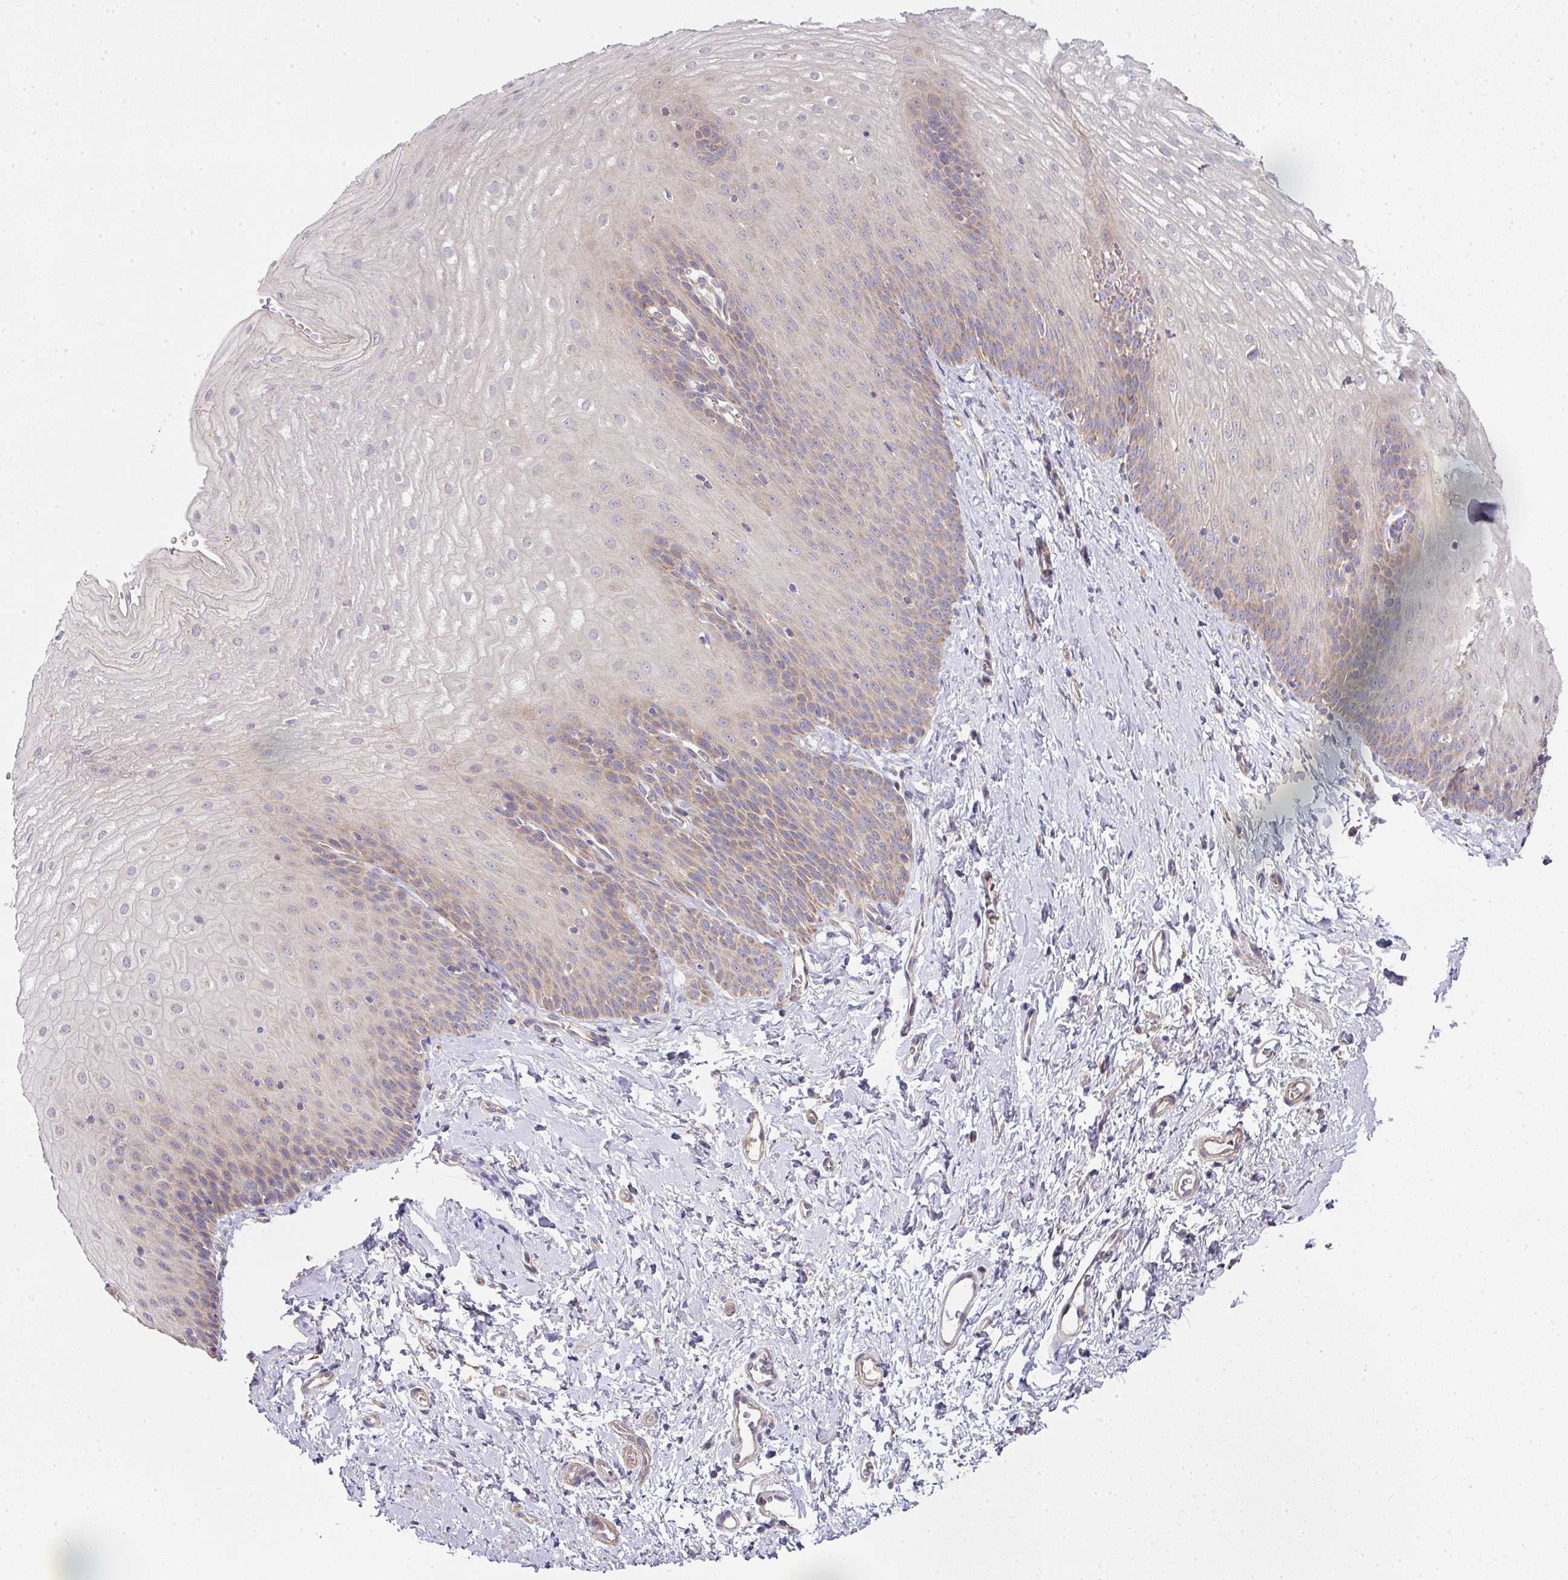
{"staining": {"intensity": "moderate", "quantity": "25%-75%", "location": "cytoplasmic/membranous"}, "tissue": "esophagus", "cell_type": "Squamous epithelial cells", "image_type": "normal", "snomed": [{"axis": "morphology", "description": "Normal tissue, NOS"}, {"axis": "topography", "description": "Esophagus"}], "caption": "IHC (DAB) staining of benign esophagus displays moderate cytoplasmic/membranous protein expression in about 25%-75% of squamous epithelial cells. (DAB IHC, brown staining for protein, blue staining for nuclei).", "gene": "STK35", "patient": {"sex": "male", "age": 70}}